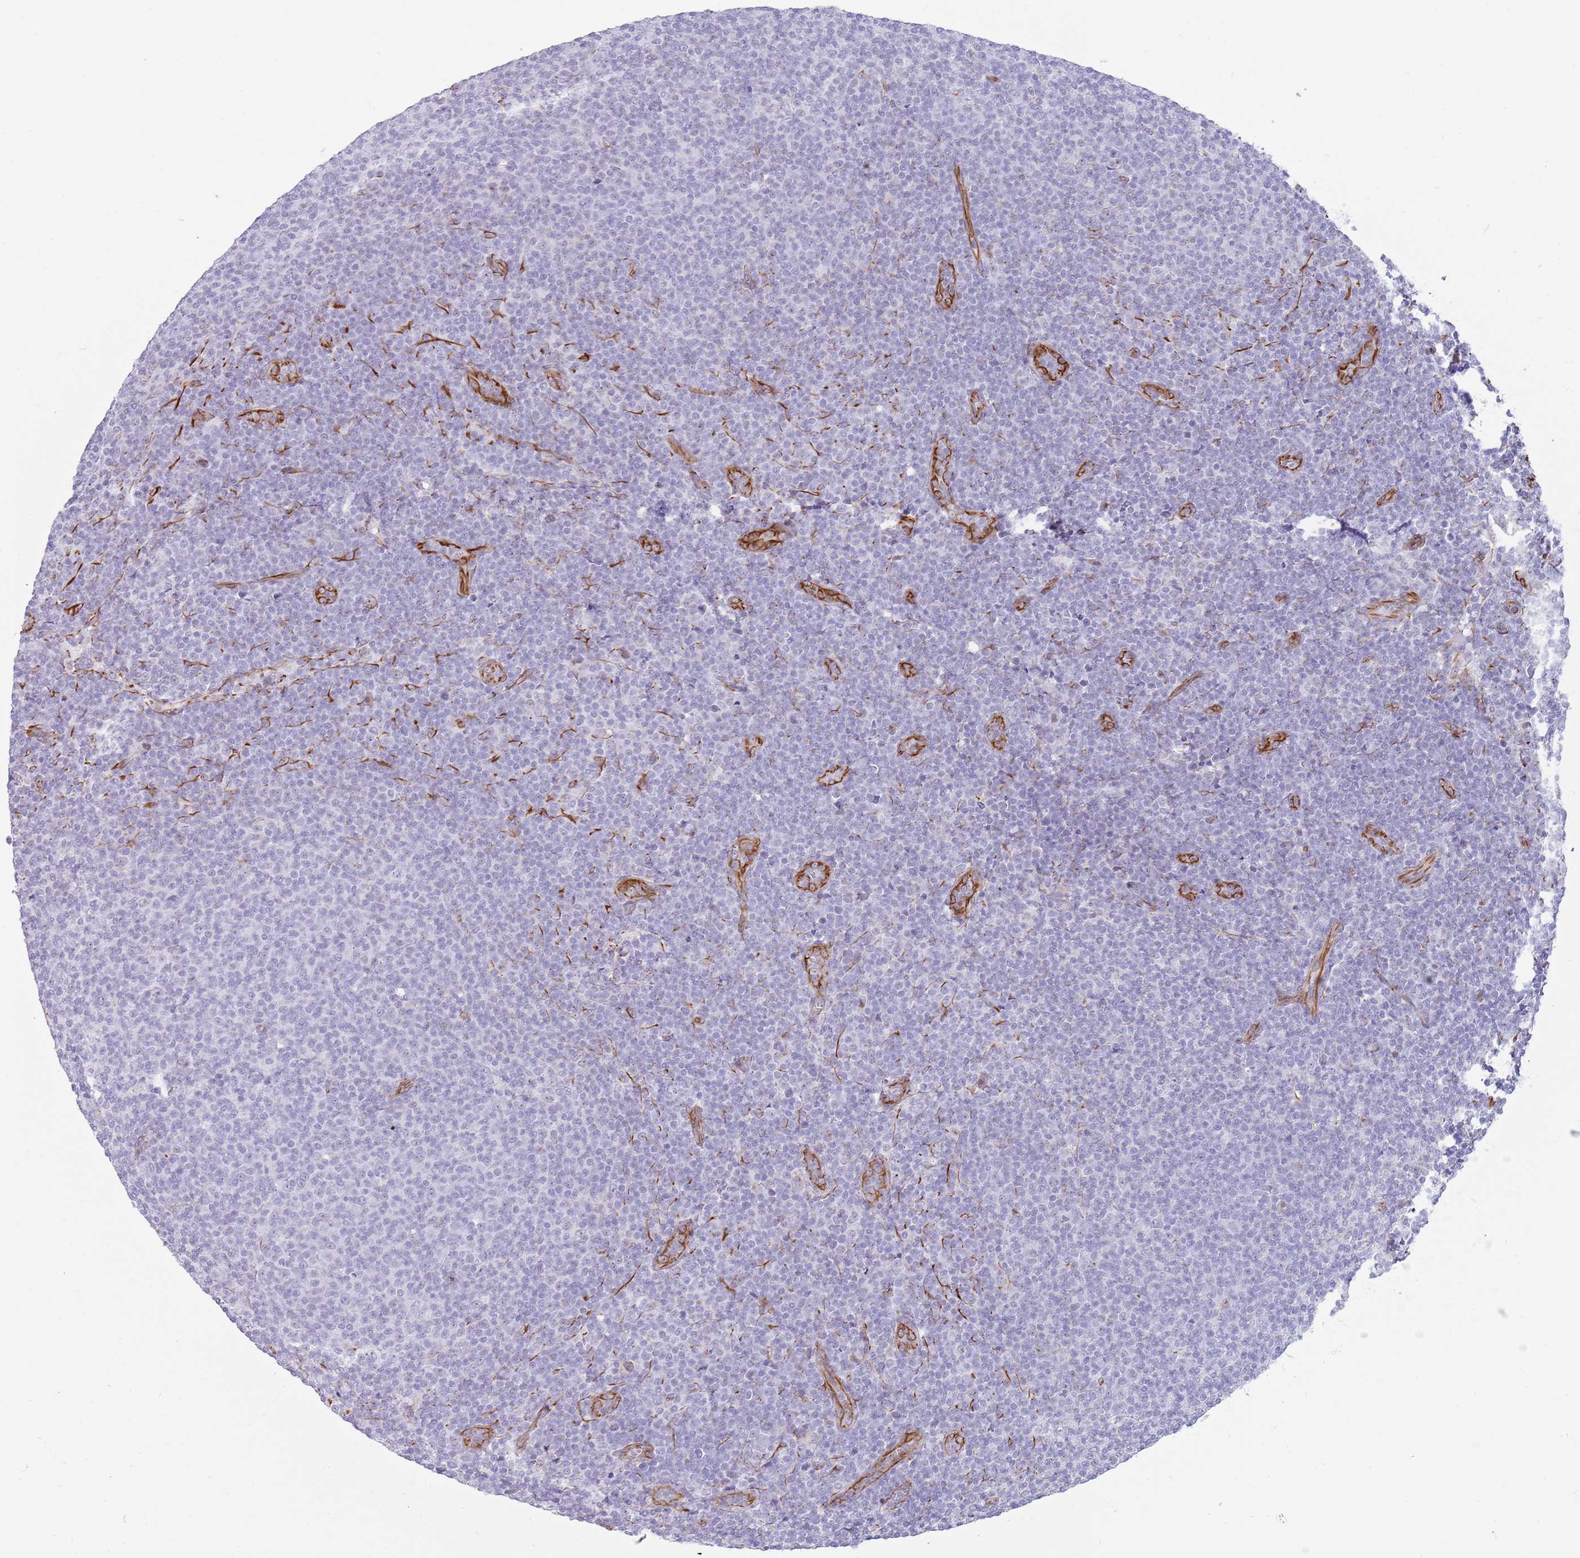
{"staining": {"intensity": "negative", "quantity": "none", "location": "none"}, "tissue": "lymphoma", "cell_type": "Tumor cells", "image_type": "cancer", "snomed": [{"axis": "morphology", "description": "Malignant lymphoma, non-Hodgkin's type, Low grade"}, {"axis": "topography", "description": "Lymph node"}], "caption": "Immunohistochemical staining of lymphoma exhibits no significant positivity in tumor cells. The staining was performed using DAB (3,3'-diaminobenzidine) to visualize the protein expression in brown, while the nuclei were stained in blue with hematoxylin (Magnification: 20x).", "gene": "NBPF3", "patient": {"sex": "male", "age": 66}}